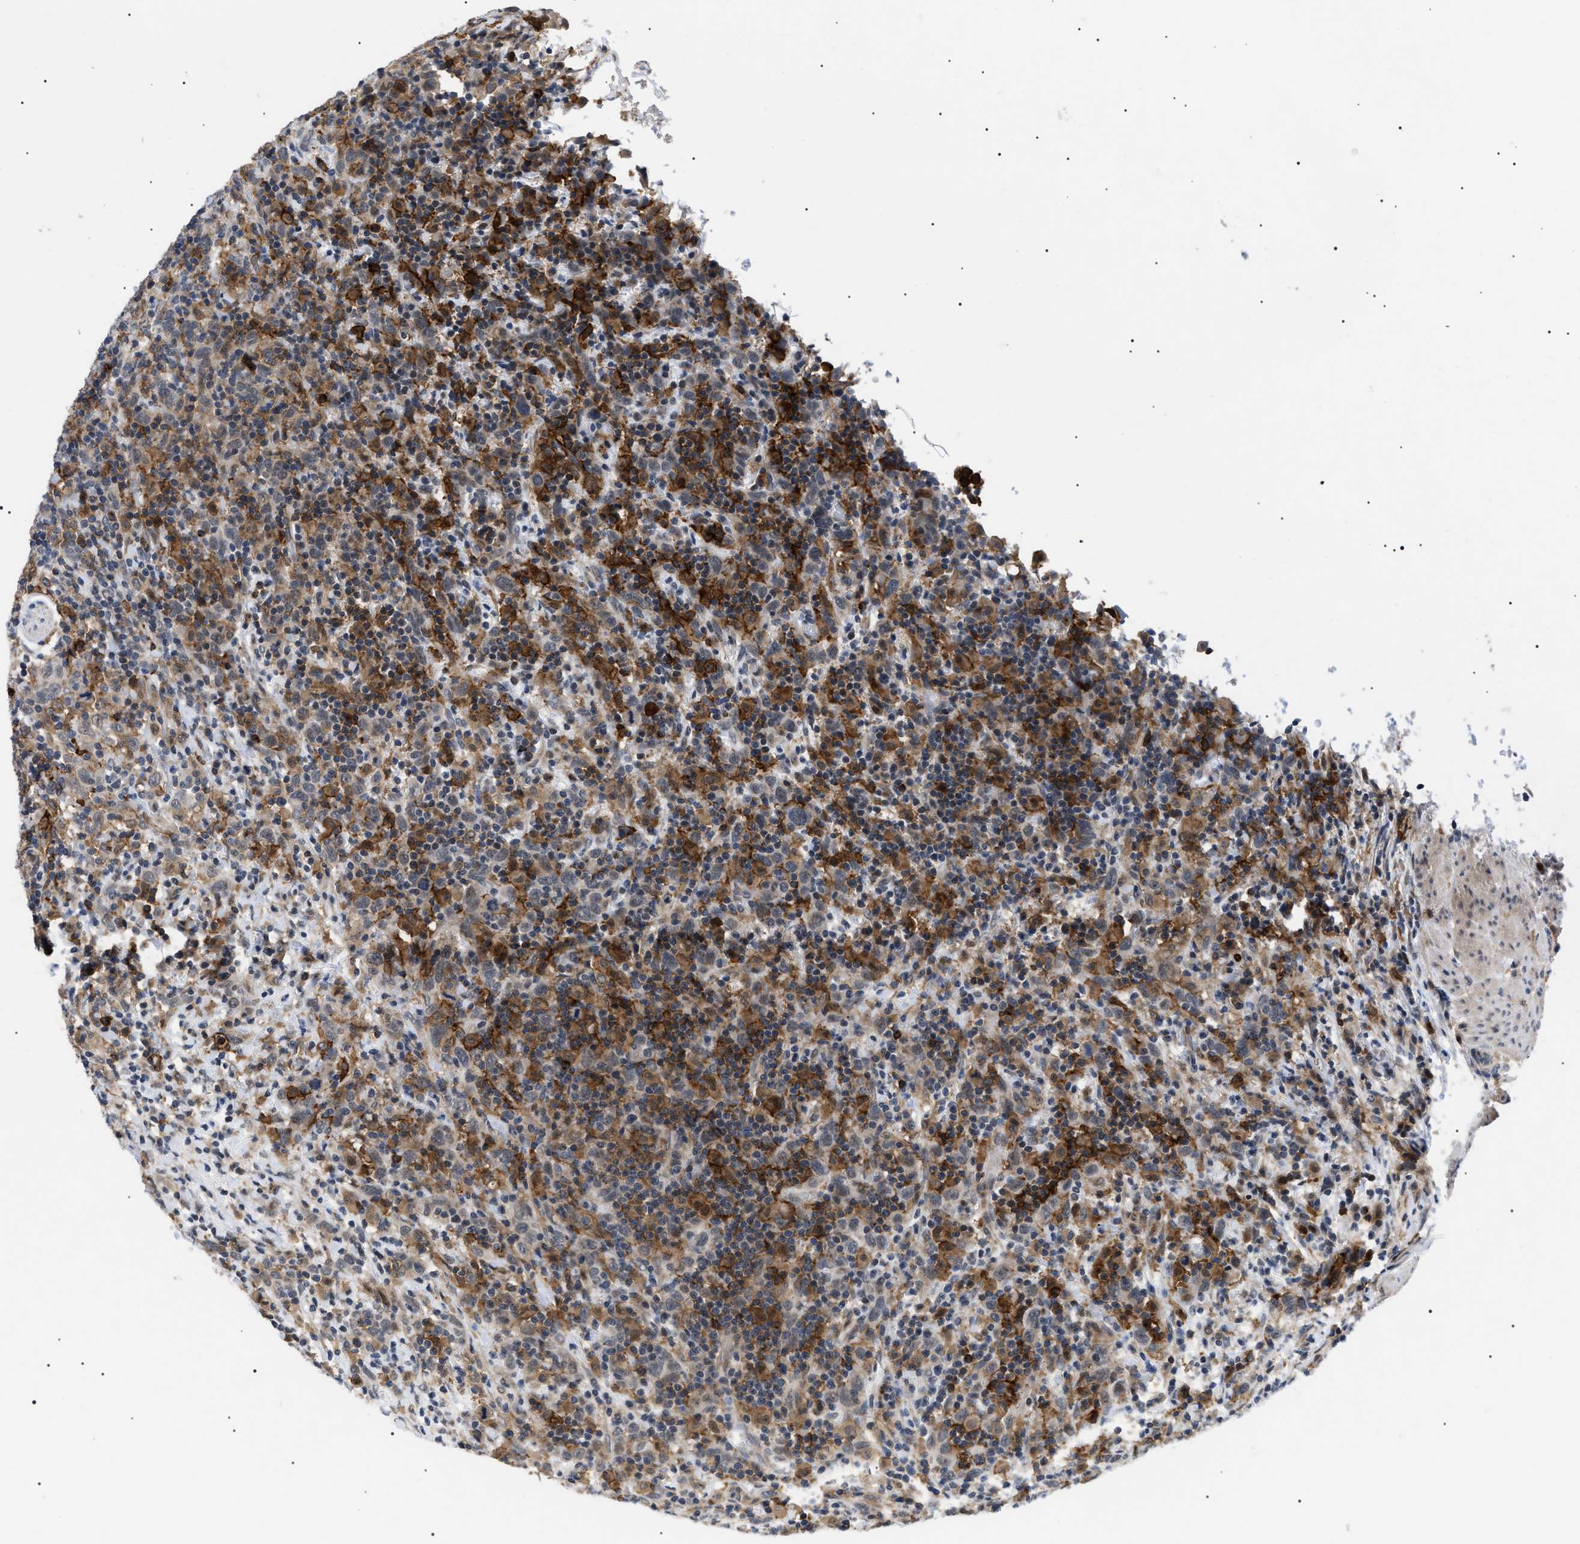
{"staining": {"intensity": "weak", "quantity": "25%-75%", "location": "cytoplasmic/membranous"}, "tissue": "urothelial cancer", "cell_type": "Tumor cells", "image_type": "cancer", "snomed": [{"axis": "morphology", "description": "Urothelial carcinoma, High grade"}, {"axis": "topography", "description": "Urinary bladder"}], "caption": "The histopathology image displays staining of urothelial cancer, revealing weak cytoplasmic/membranous protein expression (brown color) within tumor cells. The protein of interest is stained brown, and the nuclei are stained in blue (DAB (3,3'-diaminobenzidine) IHC with brightfield microscopy, high magnification).", "gene": "CD300A", "patient": {"sex": "male", "age": 61}}